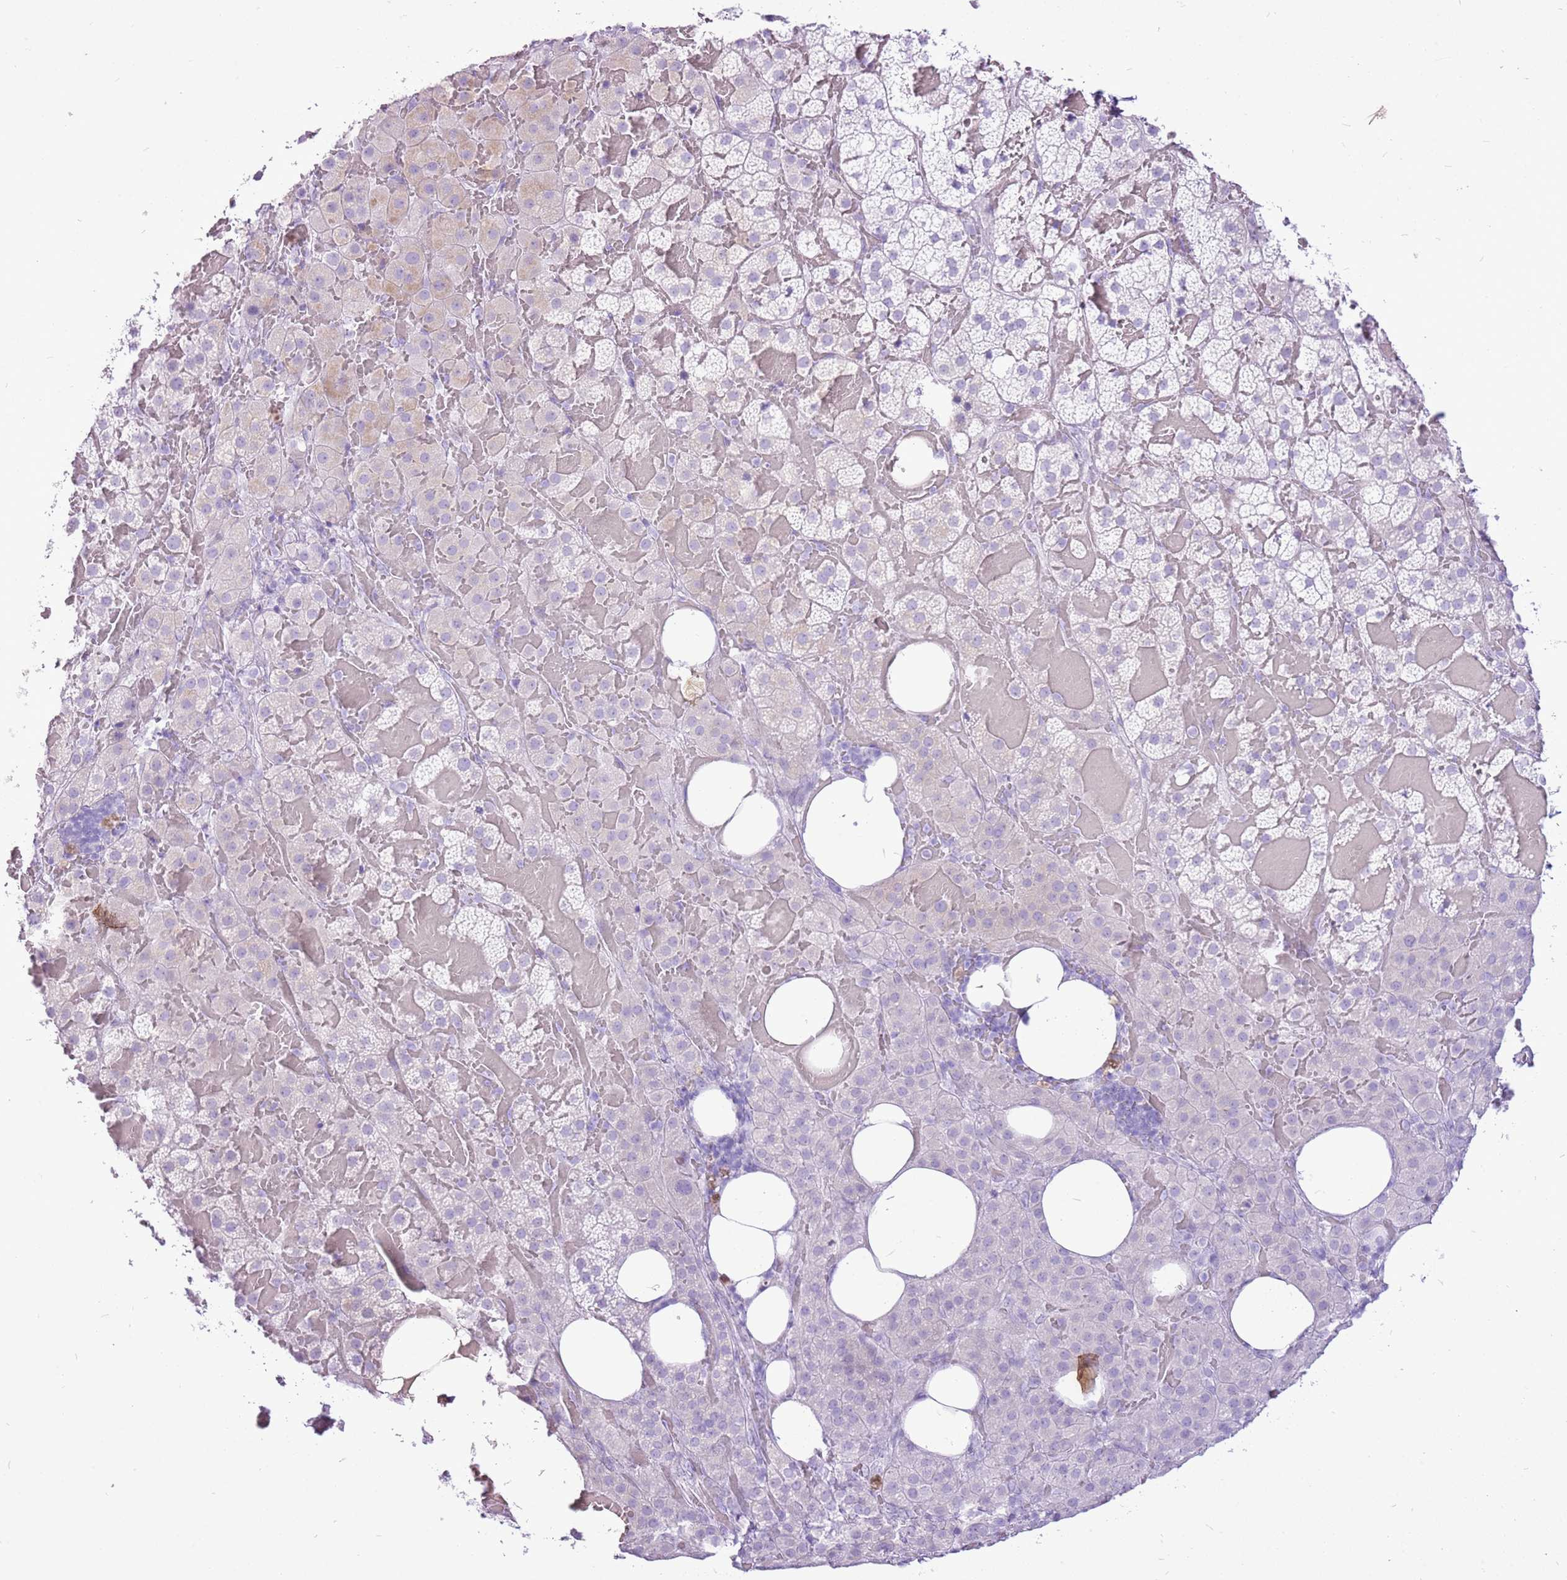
{"staining": {"intensity": "negative", "quantity": "none", "location": "none"}, "tissue": "adrenal gland", "cell_type": "Glandular cells", "image_type": "normal", "snomed": [{"axis": "morphology", "description": "Normal tissue, NOS"}, {"axis": "topography", "description": "Adrenal gland"}], "caption": "This is a photomicrograph of IHC staining of unremarkable adrenal gland, which shows no expression in glandular cells. (Stains: DAB immunohistochemistry (IHC) with hematoxylin counter stain, Microscopy: brightfield microscopy at high magnification).", "gene": "CNFN", "patient": {"sex": "female", "age": 59}}